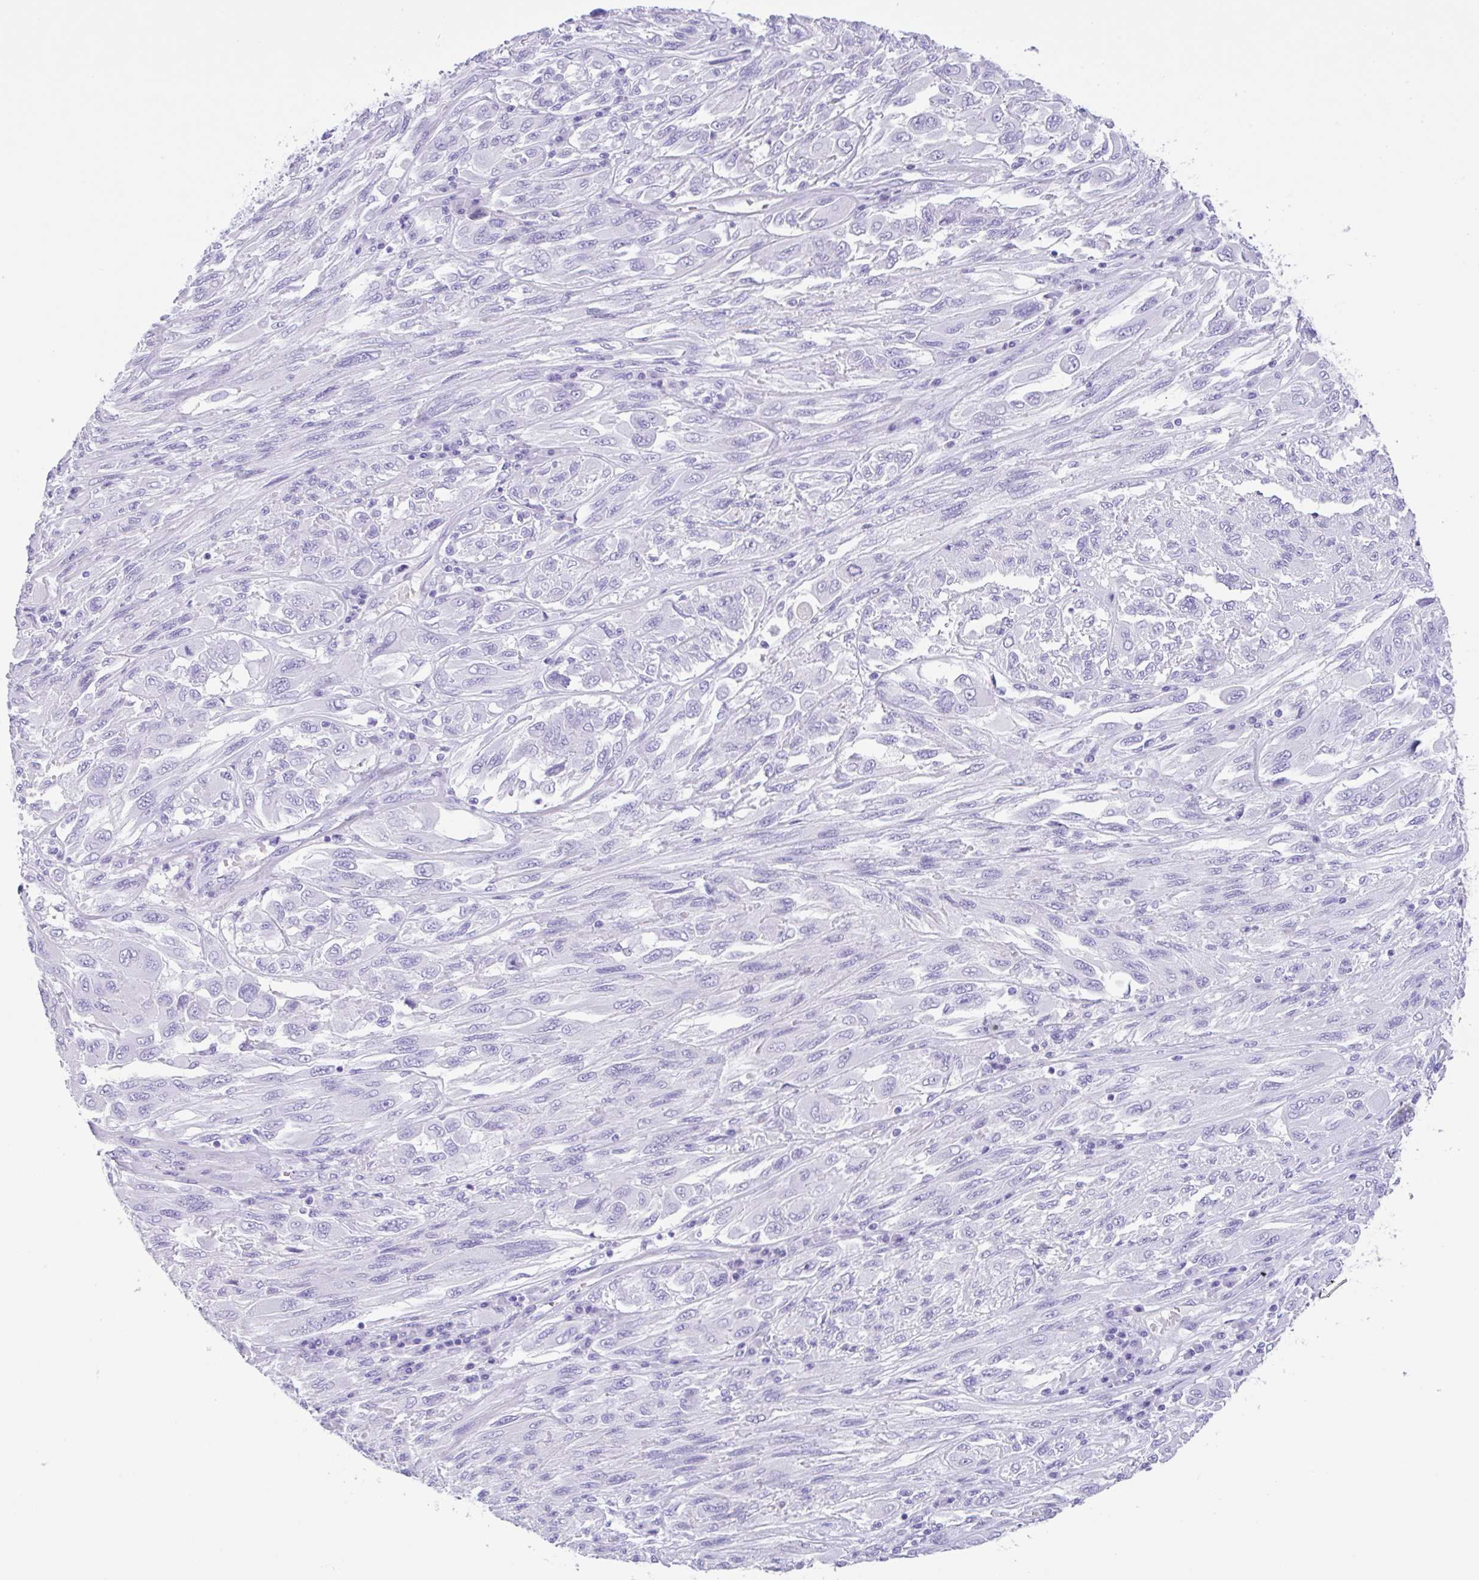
{"staining": {"intensity": "negative", "quantity": "none", "location": "none"}, "tissue": "melanoma", "cell_type": "Tumor cells", "image_type": "cancer", "snomed": [{"axis": "morphology", "description": "Malignant melanoma, NOS"}, {"axis": "topography", "description": "Skin"}], "caption": "This is a histopathology image of IHC staining of malignant melanoma, which shows no expression in tumor cells.", "gene": "CPA1", "patient": {"sex": "female", "age": 91}}